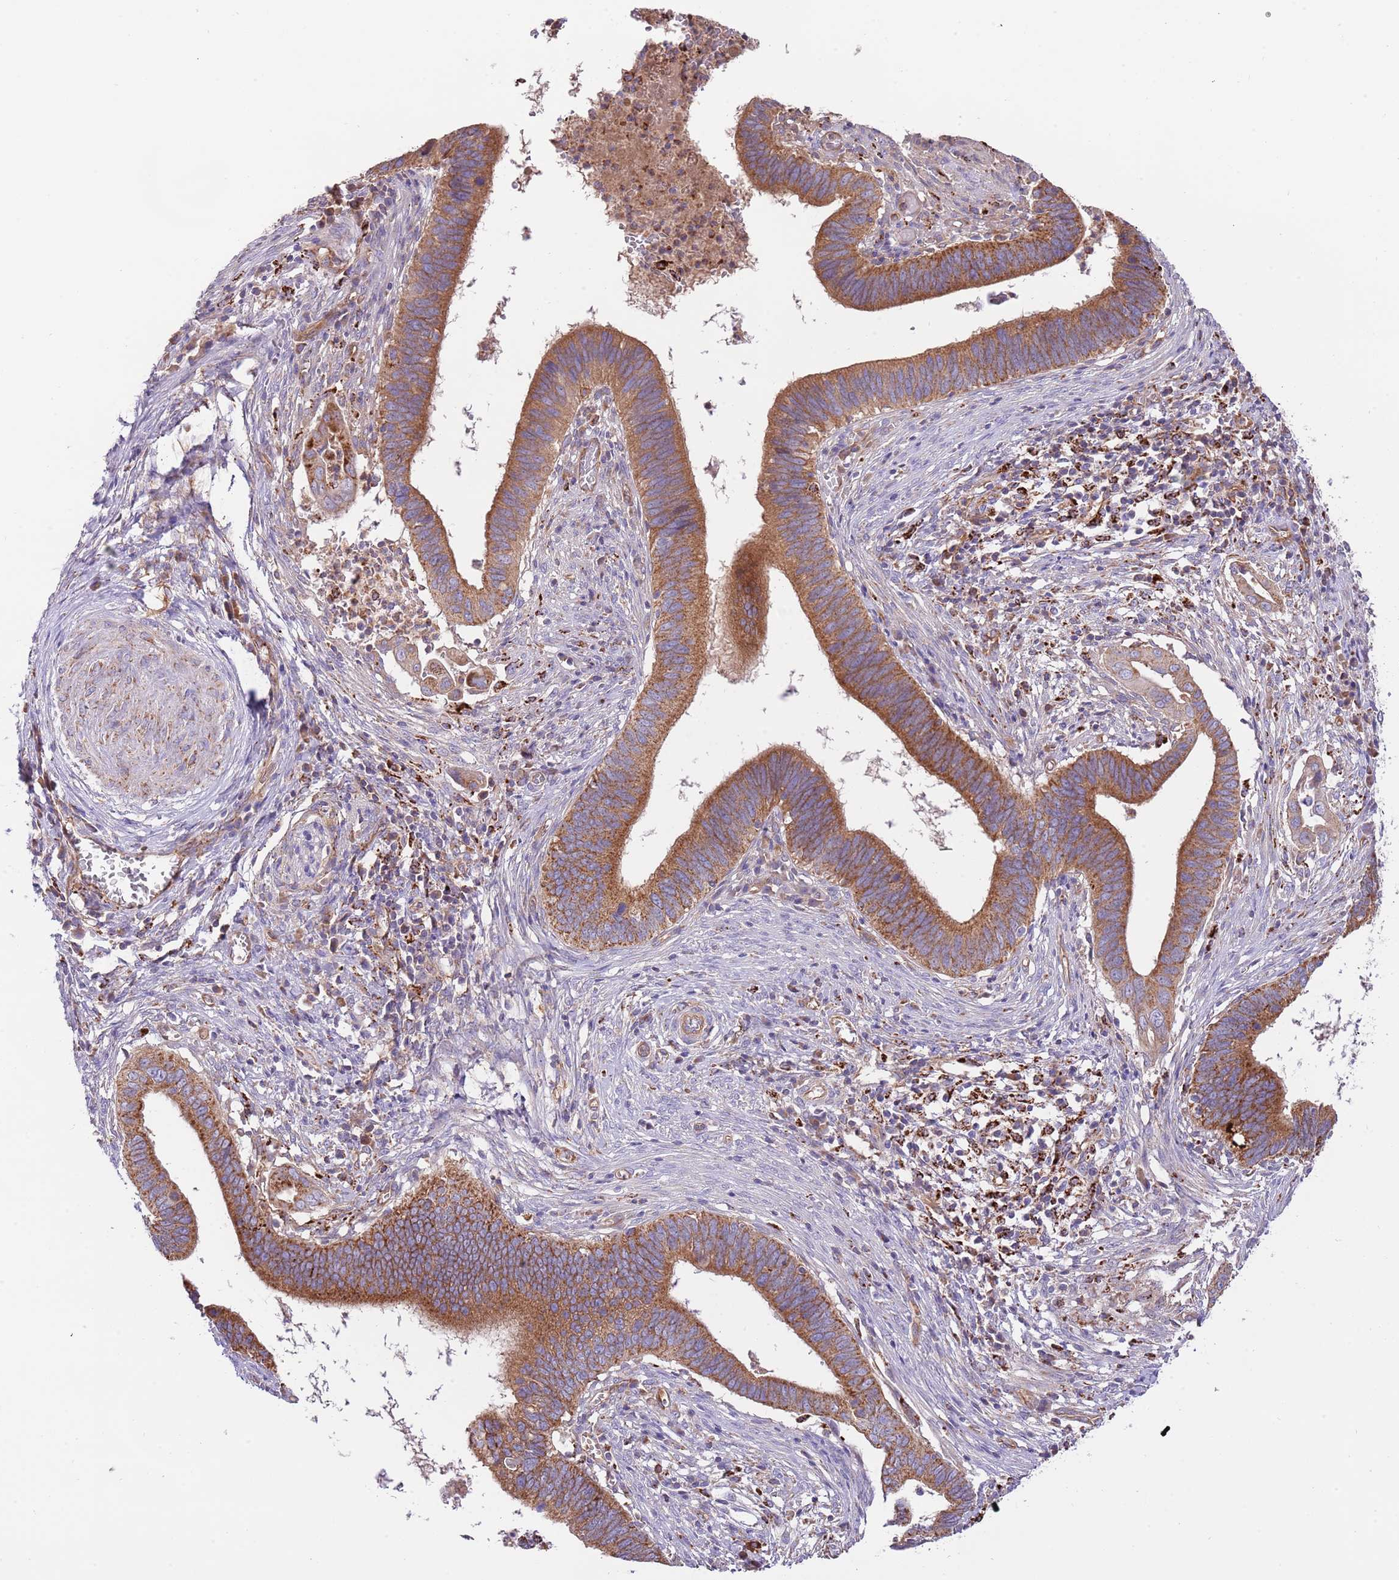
{"staining": {"intensity": "strong", "quantity": ">75%", "location": "cytoplasmic/membranous"}, "tissue": "cervical cancer", "cell_type": "Tumor cells", "image_type": "cancer", "snomed": [{"axis": "morphology", "description": "Adenocarcinoma, NOS"}, {"axis": "topography", "description": "Cervix"}], "caption": "The histopathology image reveals immunohistochemical staining of adenocarcinoma (cervical). There is strong cytoplasmic/membranous expression is present in about >75% of tumor cells. The staining was performed using DAB, with brown indicating positive protein expression. Nuclei are stained blue with hematoxylin.", "gene": "DOCK6", "patient": {"sex": "female", "age": 42}}